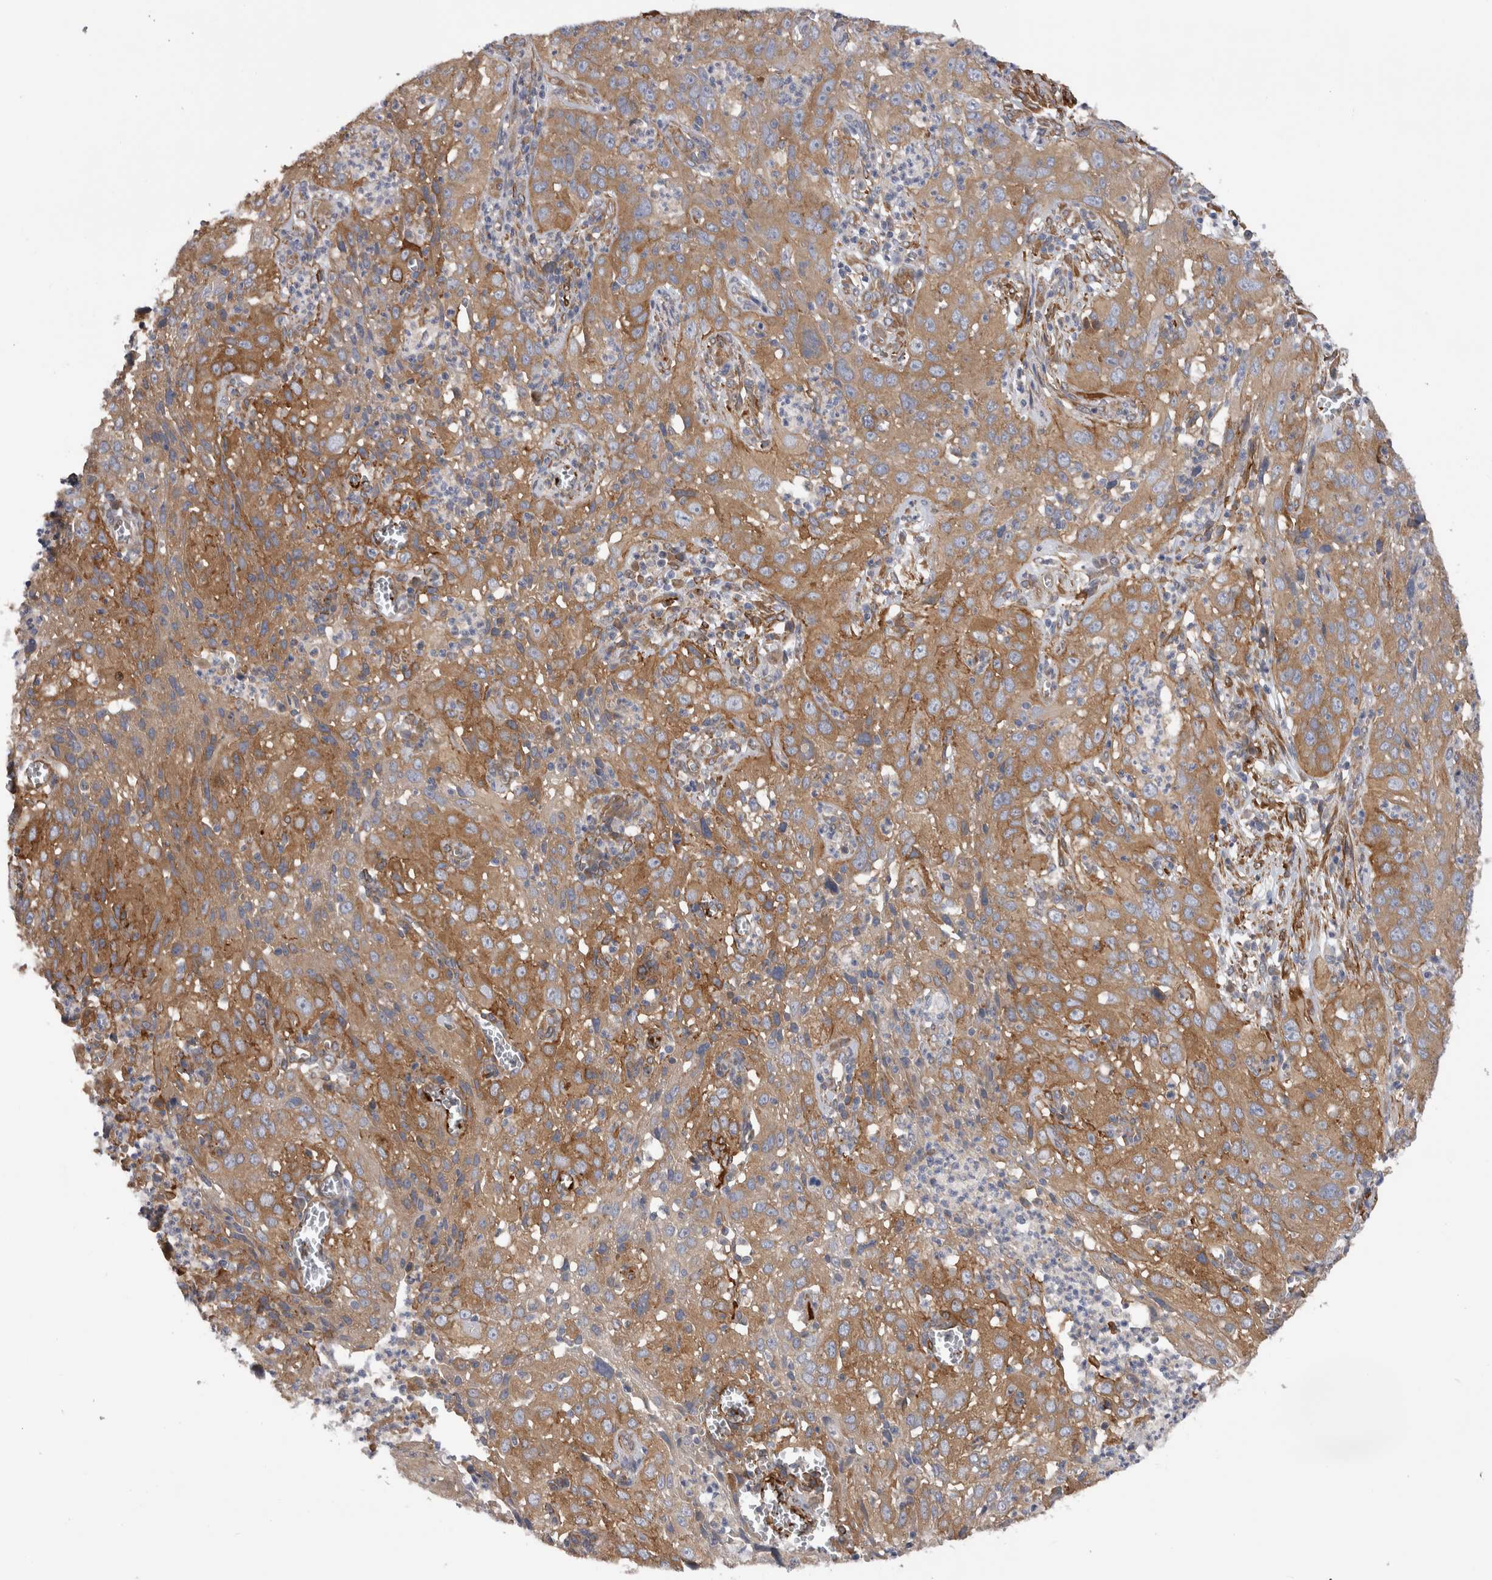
{"staining": {"intensity": "moderate", "quantity": ">75%", "location": "cytoplasmic/membranous"}, "tissue": "cervical cancer", "cell_type": "Tumor cells", "image_type": "cancer", "snomed": [{"axis": "morphology", "description": "Squamous cell carcinoma, NOS"}, {"axis": "topography", "description": "Cervix"}], "caption": "An immunohistochemistry micrograph of tumor tissue is shown. Protein staining in brown highlights moderate cytoplasmic/membranous positivity in squamous cell carcinoma (cervical) within tumor cells.", "gene": "EPRS1", "patient": {"sex": "female", "age": 32}}